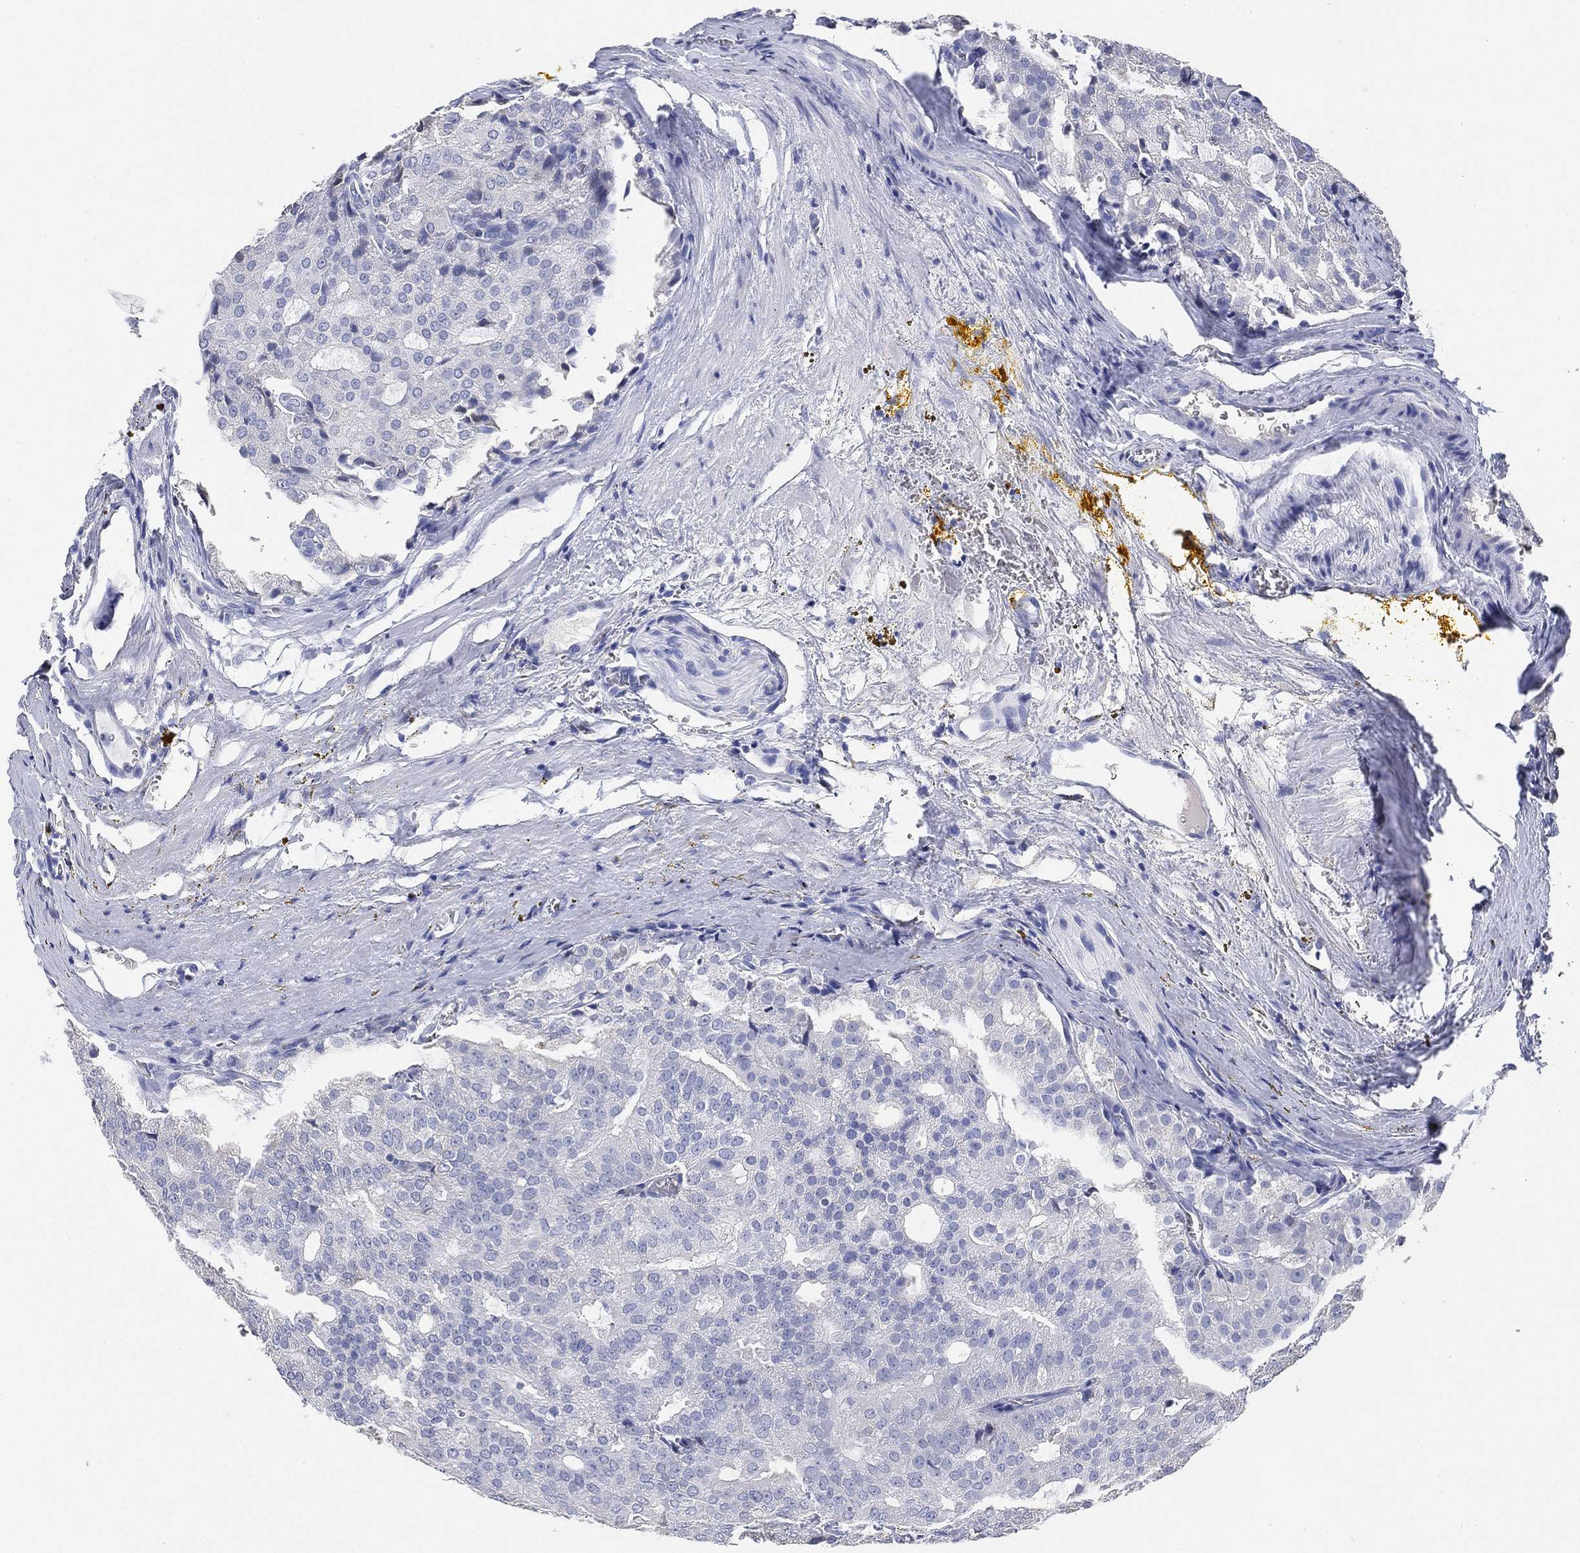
{"staining": {"intensity": "negative", "quantity": "none", "location": "none"}, "tissue": "prostate cancer", "cell_type": "Tumor cells", "image_type": "cancer", "snomed": [{"axis": "morphology", "description": "Adenocarcinoma, NOS"}, {"axis": "topography", "description": "Prostate and seminal vesicle, NOS"}, {"axis": "topography", "description": "Prostate"}], "caption": "Prostate cancer (adenocarcinoma) stained for a protein using immunohistochemistry displays no expression tumor cells.", "gene": "IYD", "patient": {"sex": "male", "age": 67}}